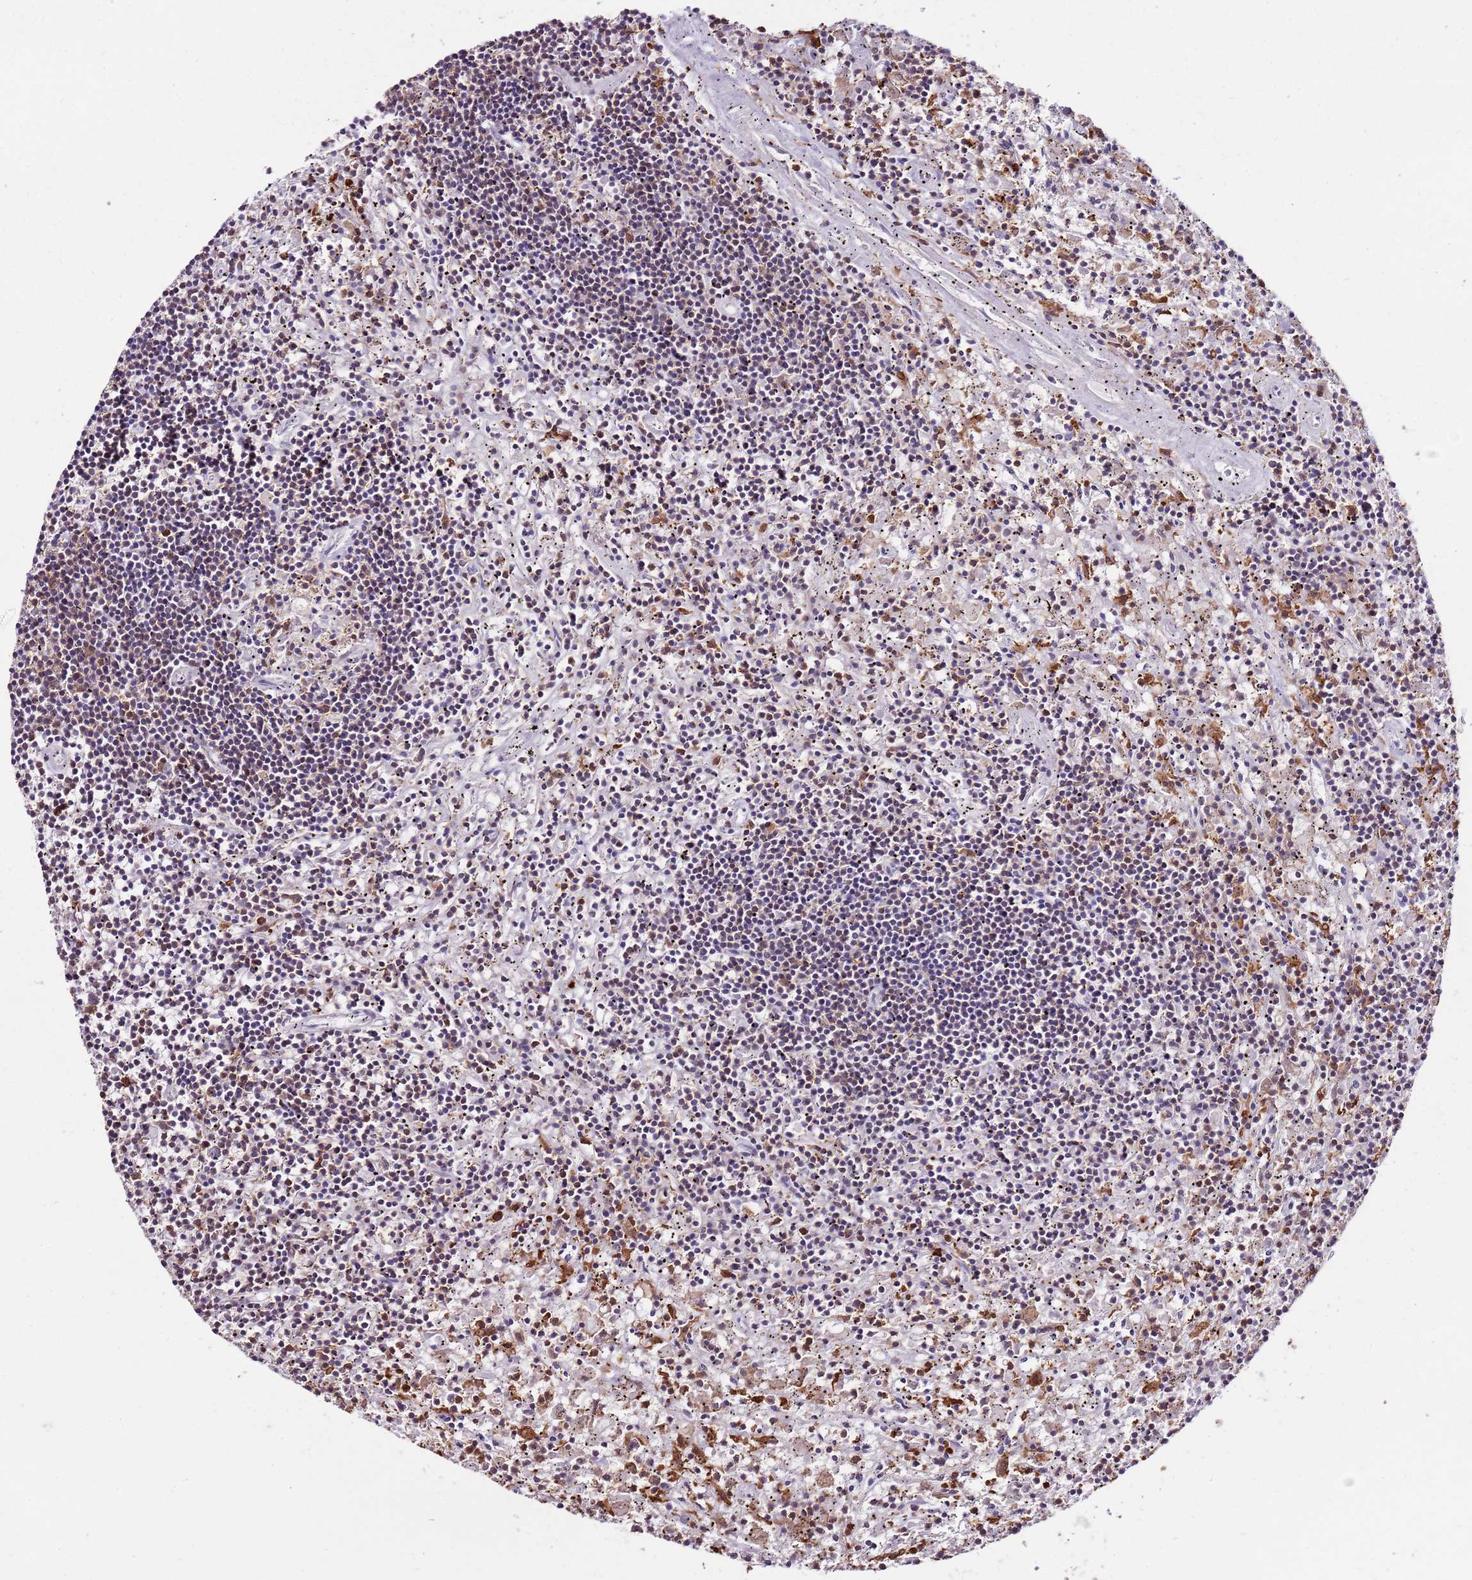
{"staining": {"intensity": "weak", "quantity": "25%-75%", "location": "cytoplasmic/membranous"}, "tissue": "lymphoma", "cell_type": "Tumor cells", "image_type": "cancer", "snomed": [{"axis": "morphology", "description": "Malignant lymphoma, non-Hodgkin's type, Low grade"}, {"axis": "topography", "description": "Spleen"}], "caption": "Weak cytoplasmic/membranous protein positivity is seen in about 25%-75% of tumor cells in lymphoma. (brown staining indicates protein expression, while blue staining denotes nuclei).", "gene": "ZSWIM1", "patient": {"sex": "male", "age": 76}}